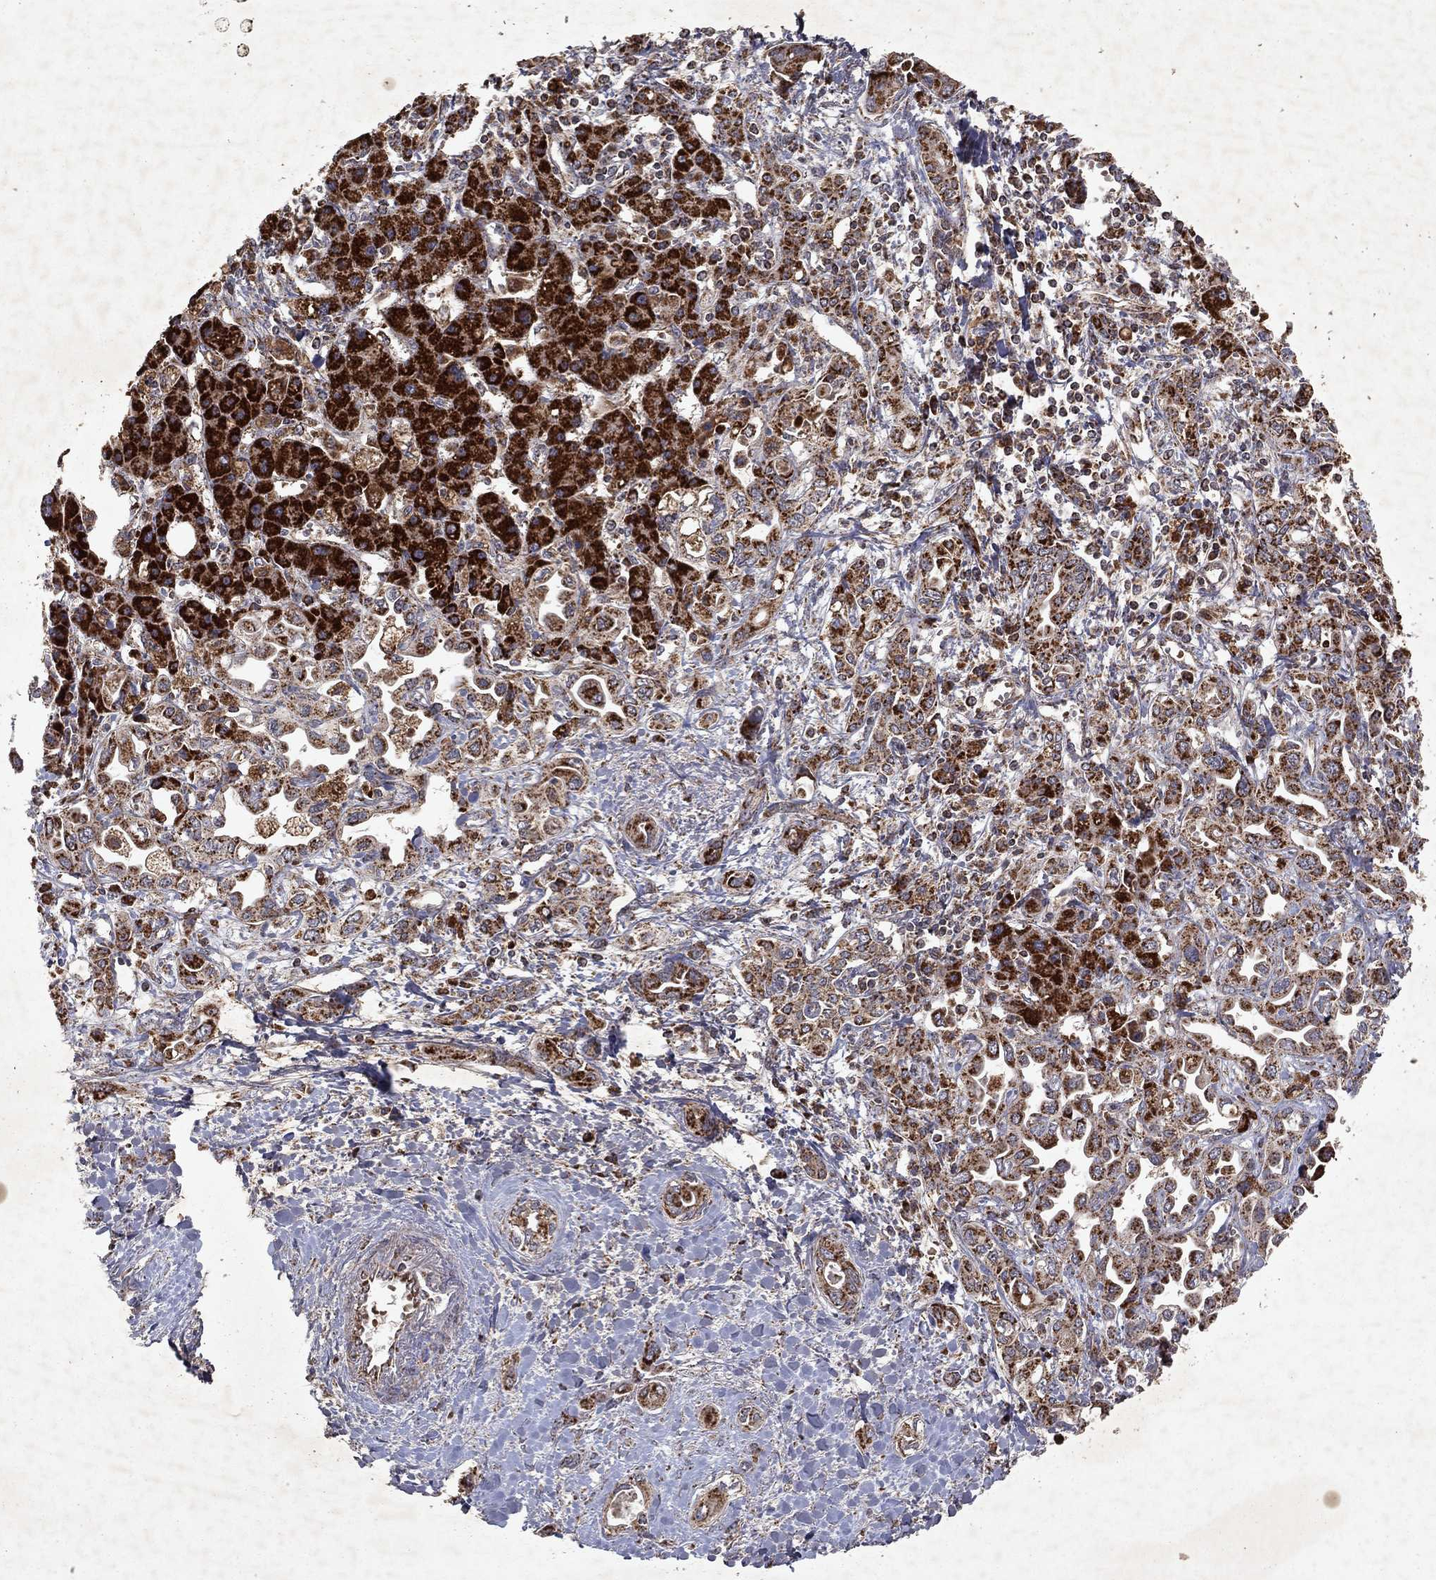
{"staining": {"intensity": "strong", "quantity": ">75%", "location": "cytoplasmic/membranous"}, "tissue": "liver cancer", "cell_type": "Tumor cells", "image_type": "cancer", "snomed": [{"axis": "morphology", "description": "Cholangiocarcinoma"}, {"axis": "topography", "description": "Liver"}], "caption": "A micrograph of human cholangiocarcinoma (liver) stained for a protein reveals strong cytoplasmic/membranous brown staining in tumor cells.", "gene": "PYROXD2", "patient": {"sex": "female", "age": 64}}